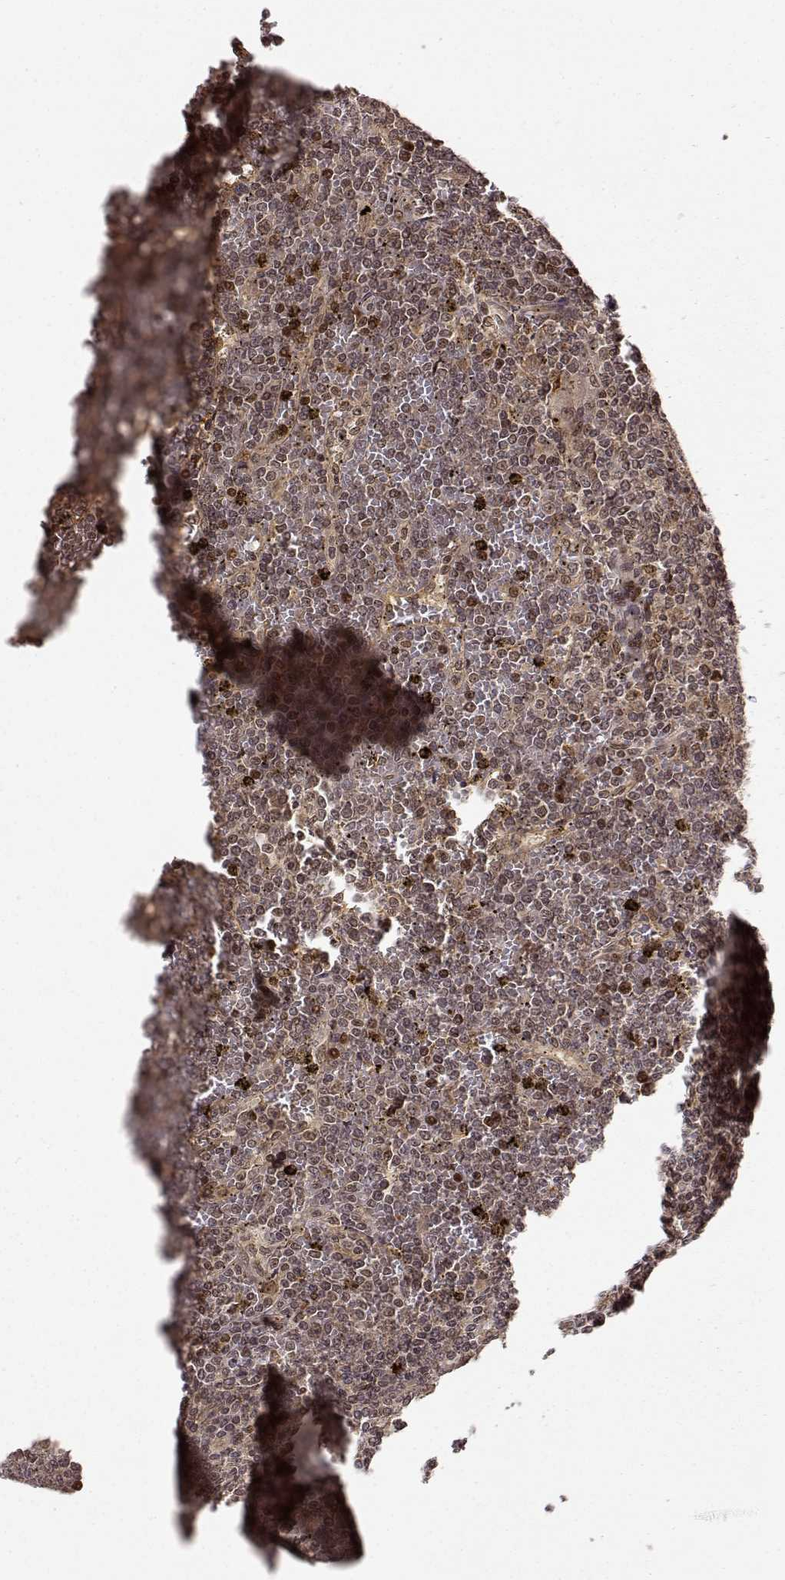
{"staining": {"intensity": "weak", "quantity": ">75%", "location": "cytoplasmic/membranous,nuclear"}, "tissue": "lymphoma", "cell_type": "Tumor cells", "image_type": "cancer", "snomed": [{"axis": "morphology", "description": "Malignant lymphoma, non-Hodgkin's type, Low grade"}, {"axis": "topography", "description": "Spleen"}], "caption": "Immunohistochemical staining of lymphoma reveals weak cytoplasmic/membranous and nuclear protein positivity in about >75% of tumor cells.", "gene": "MAEA", "patient": {"sex": "female", "age": 19}}